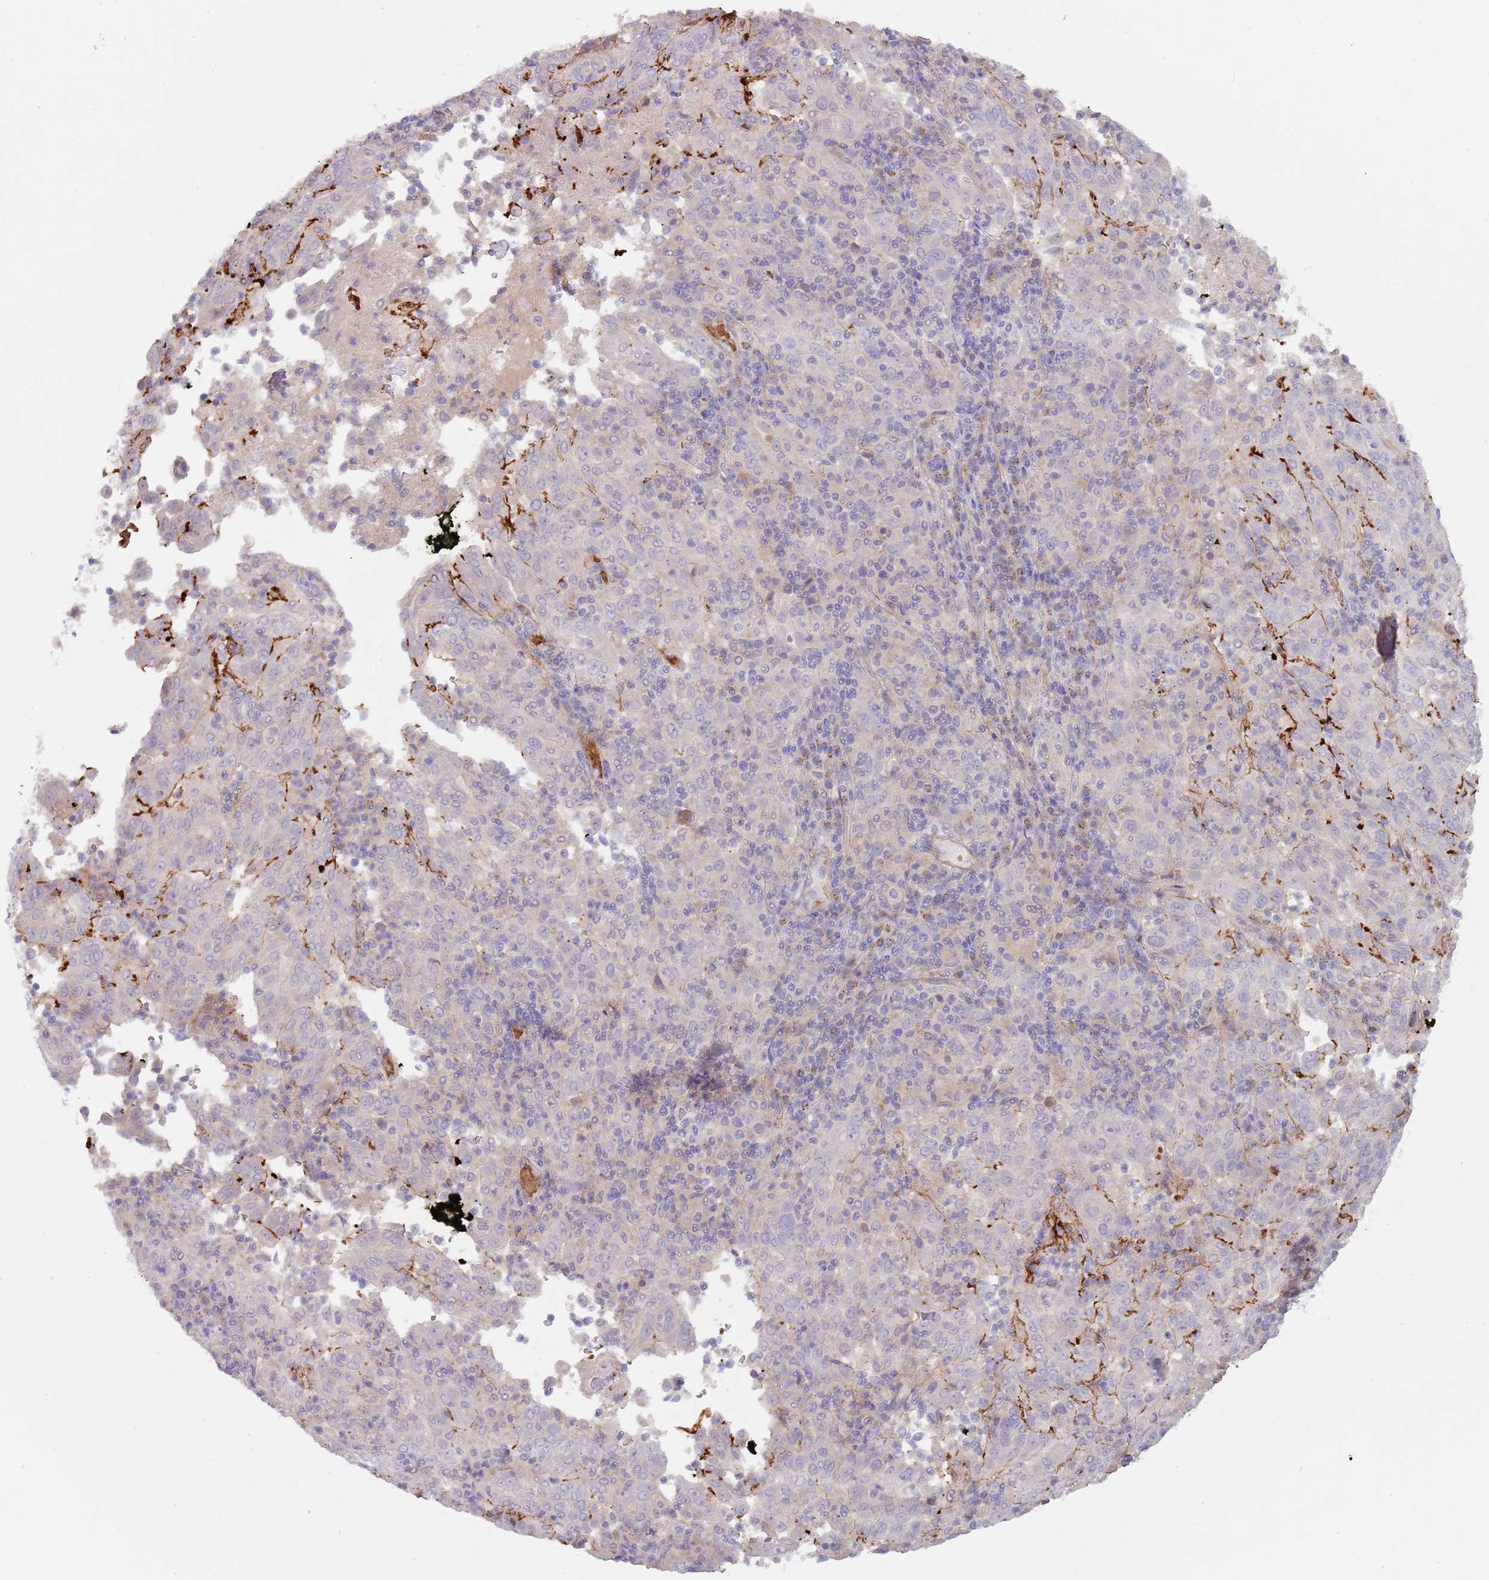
{"staining": {"intensity": "negative", "quantity": "none", "location": "none"}, "tissue": "pancreatic cancer", "cell_type": "Tumor cells", "image_type": "cancer", "snomed": [{"axis": "morphology", "description": "Adenocarcinoma, NOS"}, {"axis": "topography", "description": "Pancreas"}], "caption": "Tumor cells show no significant expression in adenocarcinoma (pancreatic).", "gene": "TINAGL1", "patient": {"sex": "male", "age": 63}}